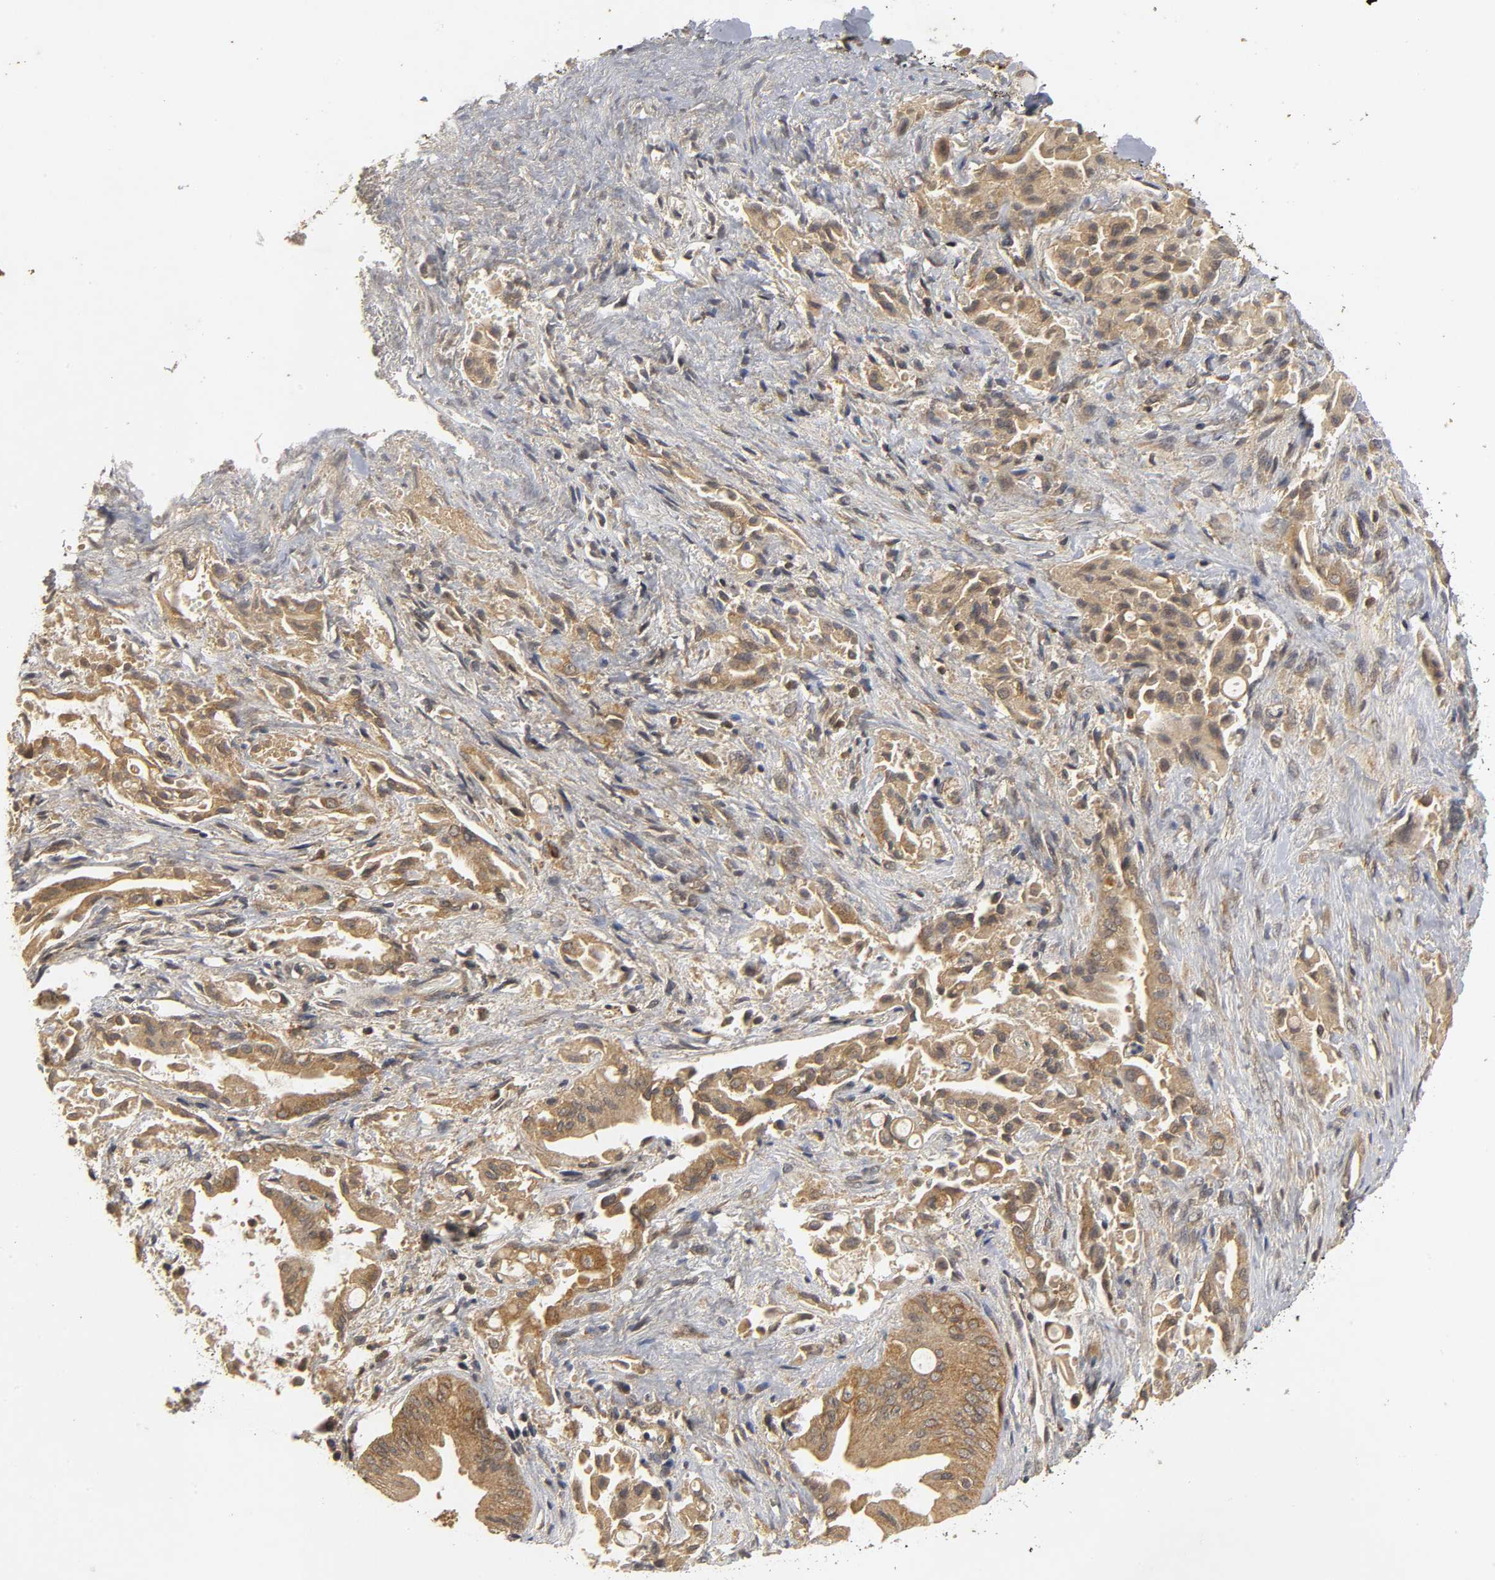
{"staining": {"intensity": "moderate", "quantity": ">75%", "location": "cytoplasmic/membranous"}, "tissue": "liver cancer", "cell_type": "Tumor cells", "image_type": "cancer", "snomed": [{"axis": "morphology", "description": "Cholangiocarcinoma"}, {"axis": "topography", "description": "Liver"}], "caption": "Immunohistochemistry of human liver cancer displays medium levels of moderate cytoplasmic/membranous staining in approximately >75% of tumor cells.", "gene": "TRAF6", "patient": {"sex": "male", "age": 58}}